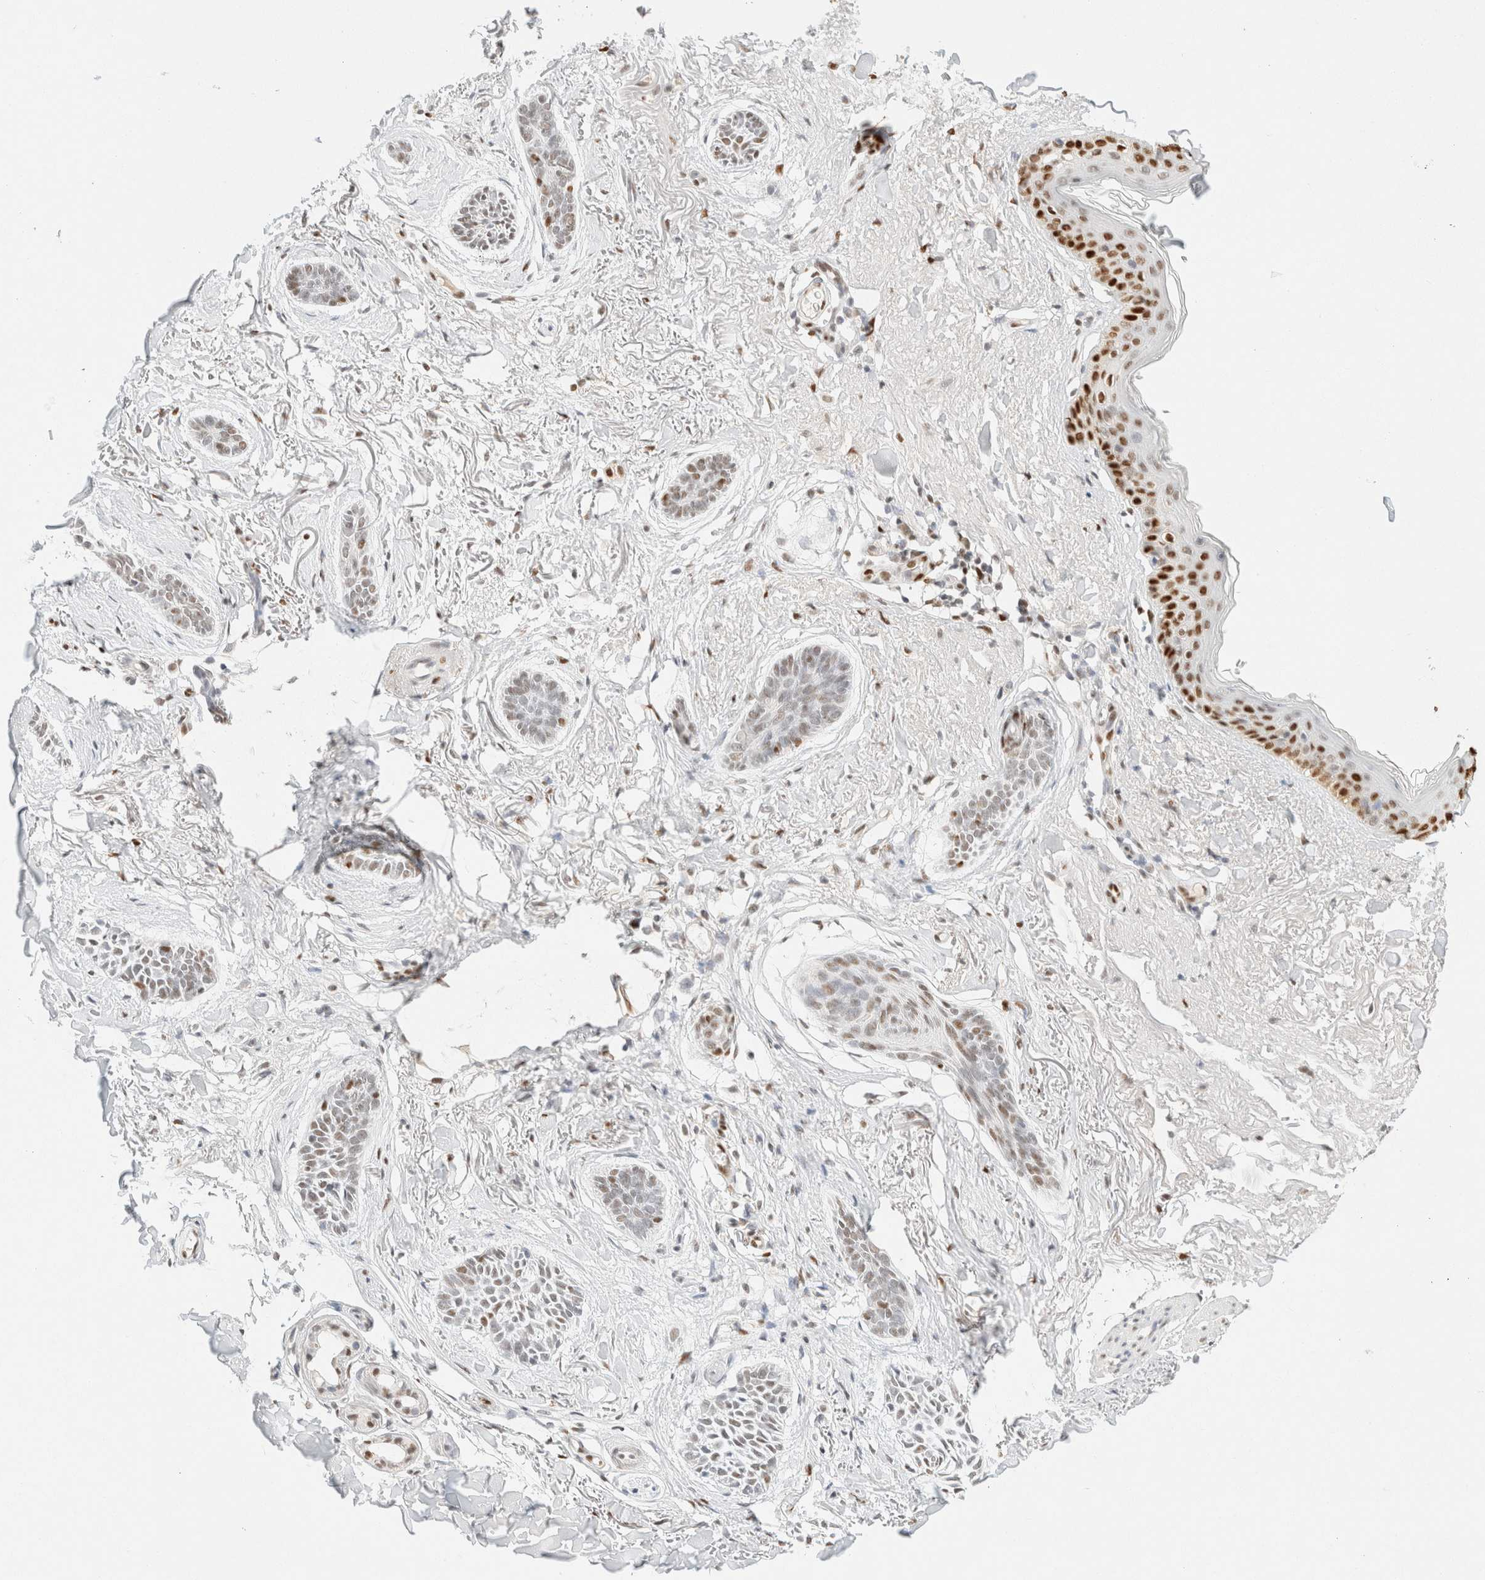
{"staining": {"intensity": "weak", "quantity": "<25%", "location": "nuclear"}, "tissue": "skin cancer", "cell_type": "Tumor cells", "image_type": "cancer", "snomed": [{"axis": "morphology", "description": "Basal cell carcinoma"}, {"axis": "topography", "description": "Skin"}], "caption": "A high-resolution photomicrograph shows immunohistochemistry staining of skin basal cell carcinoma, which exhibits no significant expression in tumor cells.", "gene": "DDB2", "patient": {"sex": "female", "age": 84}}